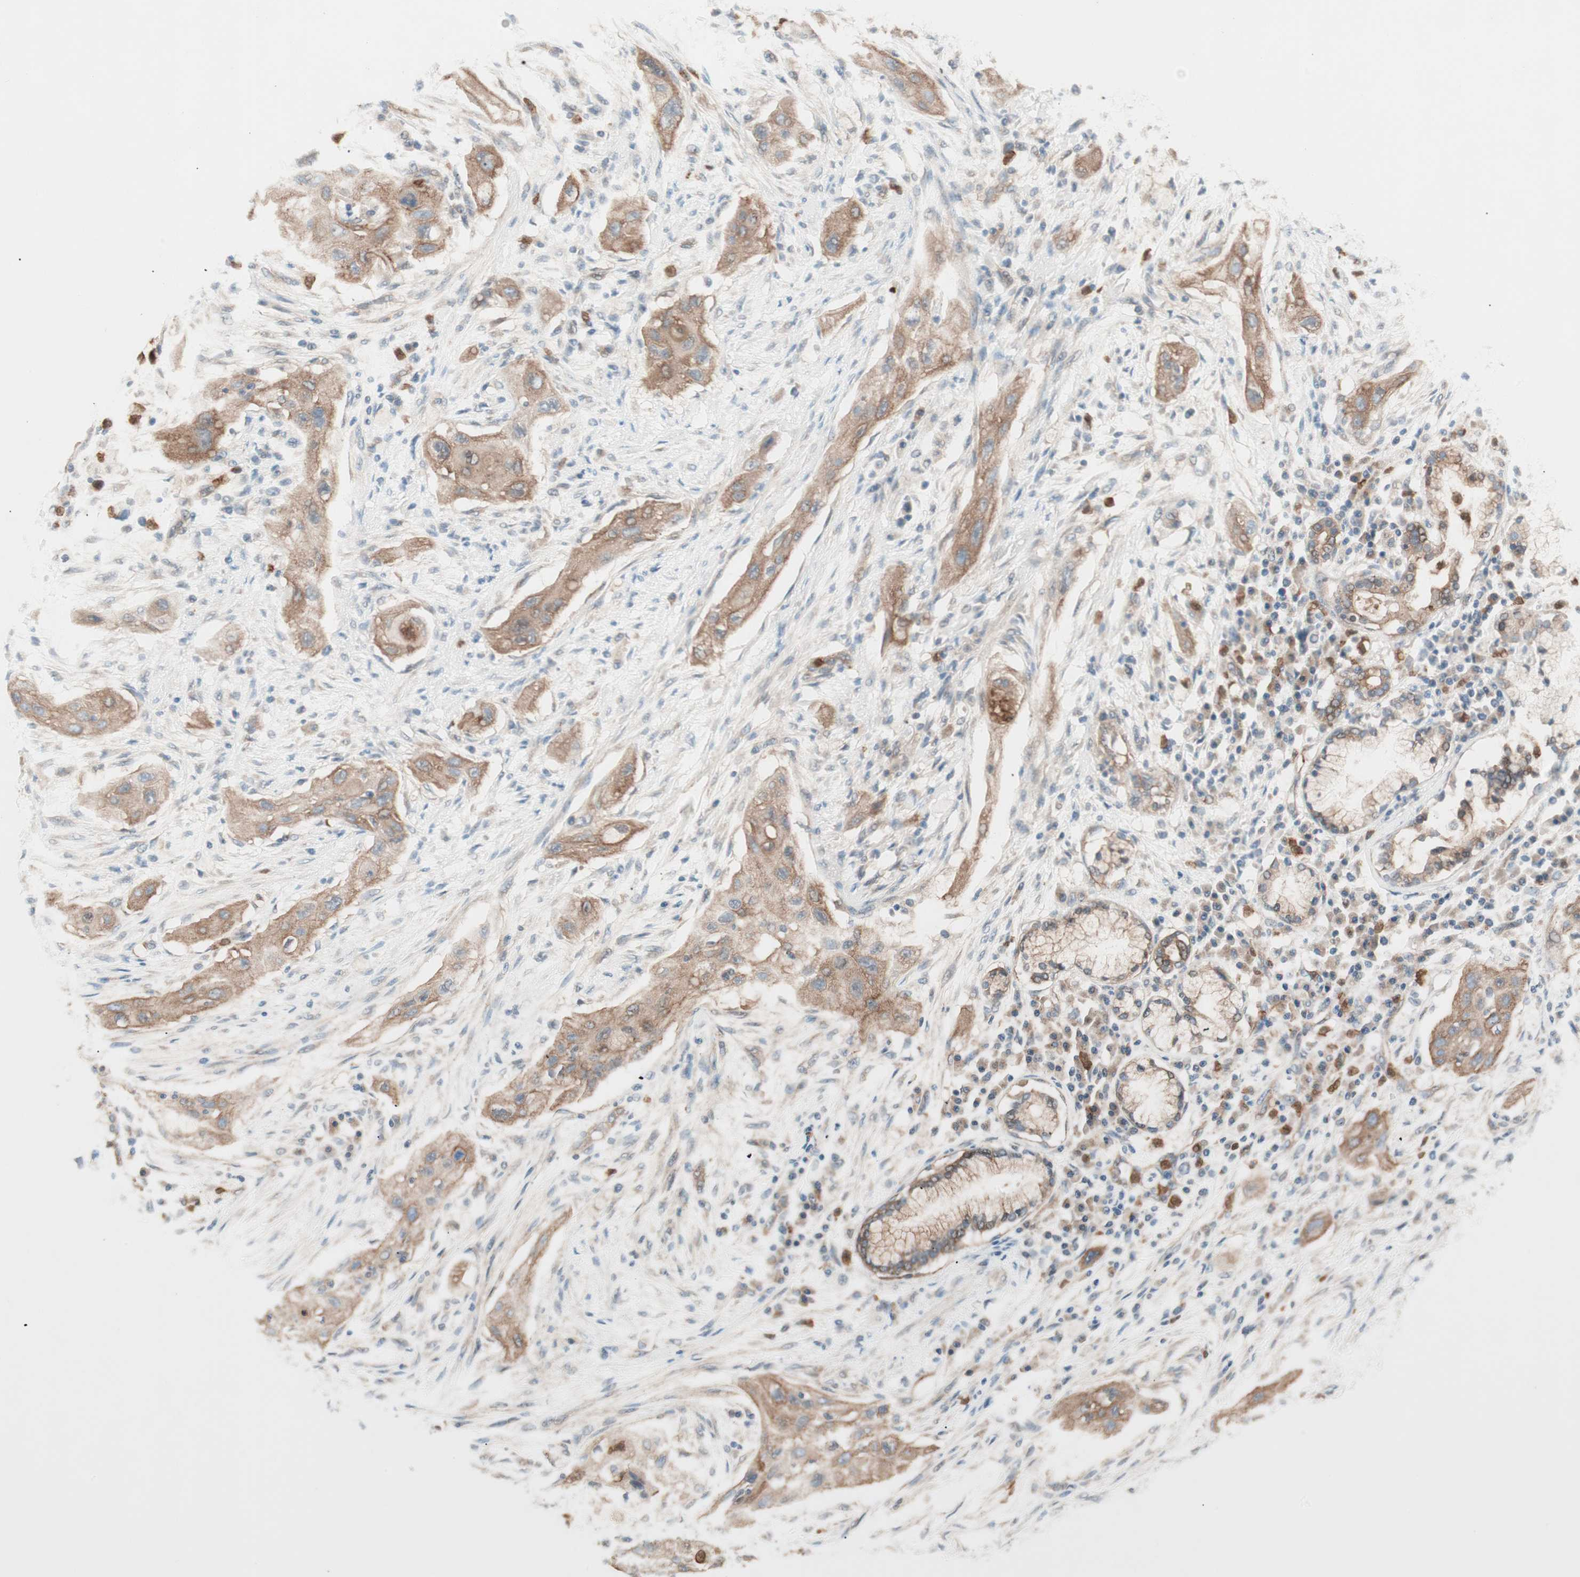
{"staining": {"intensity": "moderate", "quantity": ">75%", "location": "cytoplasmic/membranous"}, "tissue": "lung cancer", "cell_type": "Tumor cells", "image_type": "cancer", "snomed": [{"axis": "morphology", "description": "Squamous cell carcinoma, NOS"}, {"axis": "topography", "description": "Lung"}], "caption": "There is medium levels of moderate cytoplasmic/membranous staining in tumor cells of lung cancer, as demonstrated by immunohistochemical staining (brown color).", "gene": "TSG101", "patient": {"sex": "female", "age": 47}}